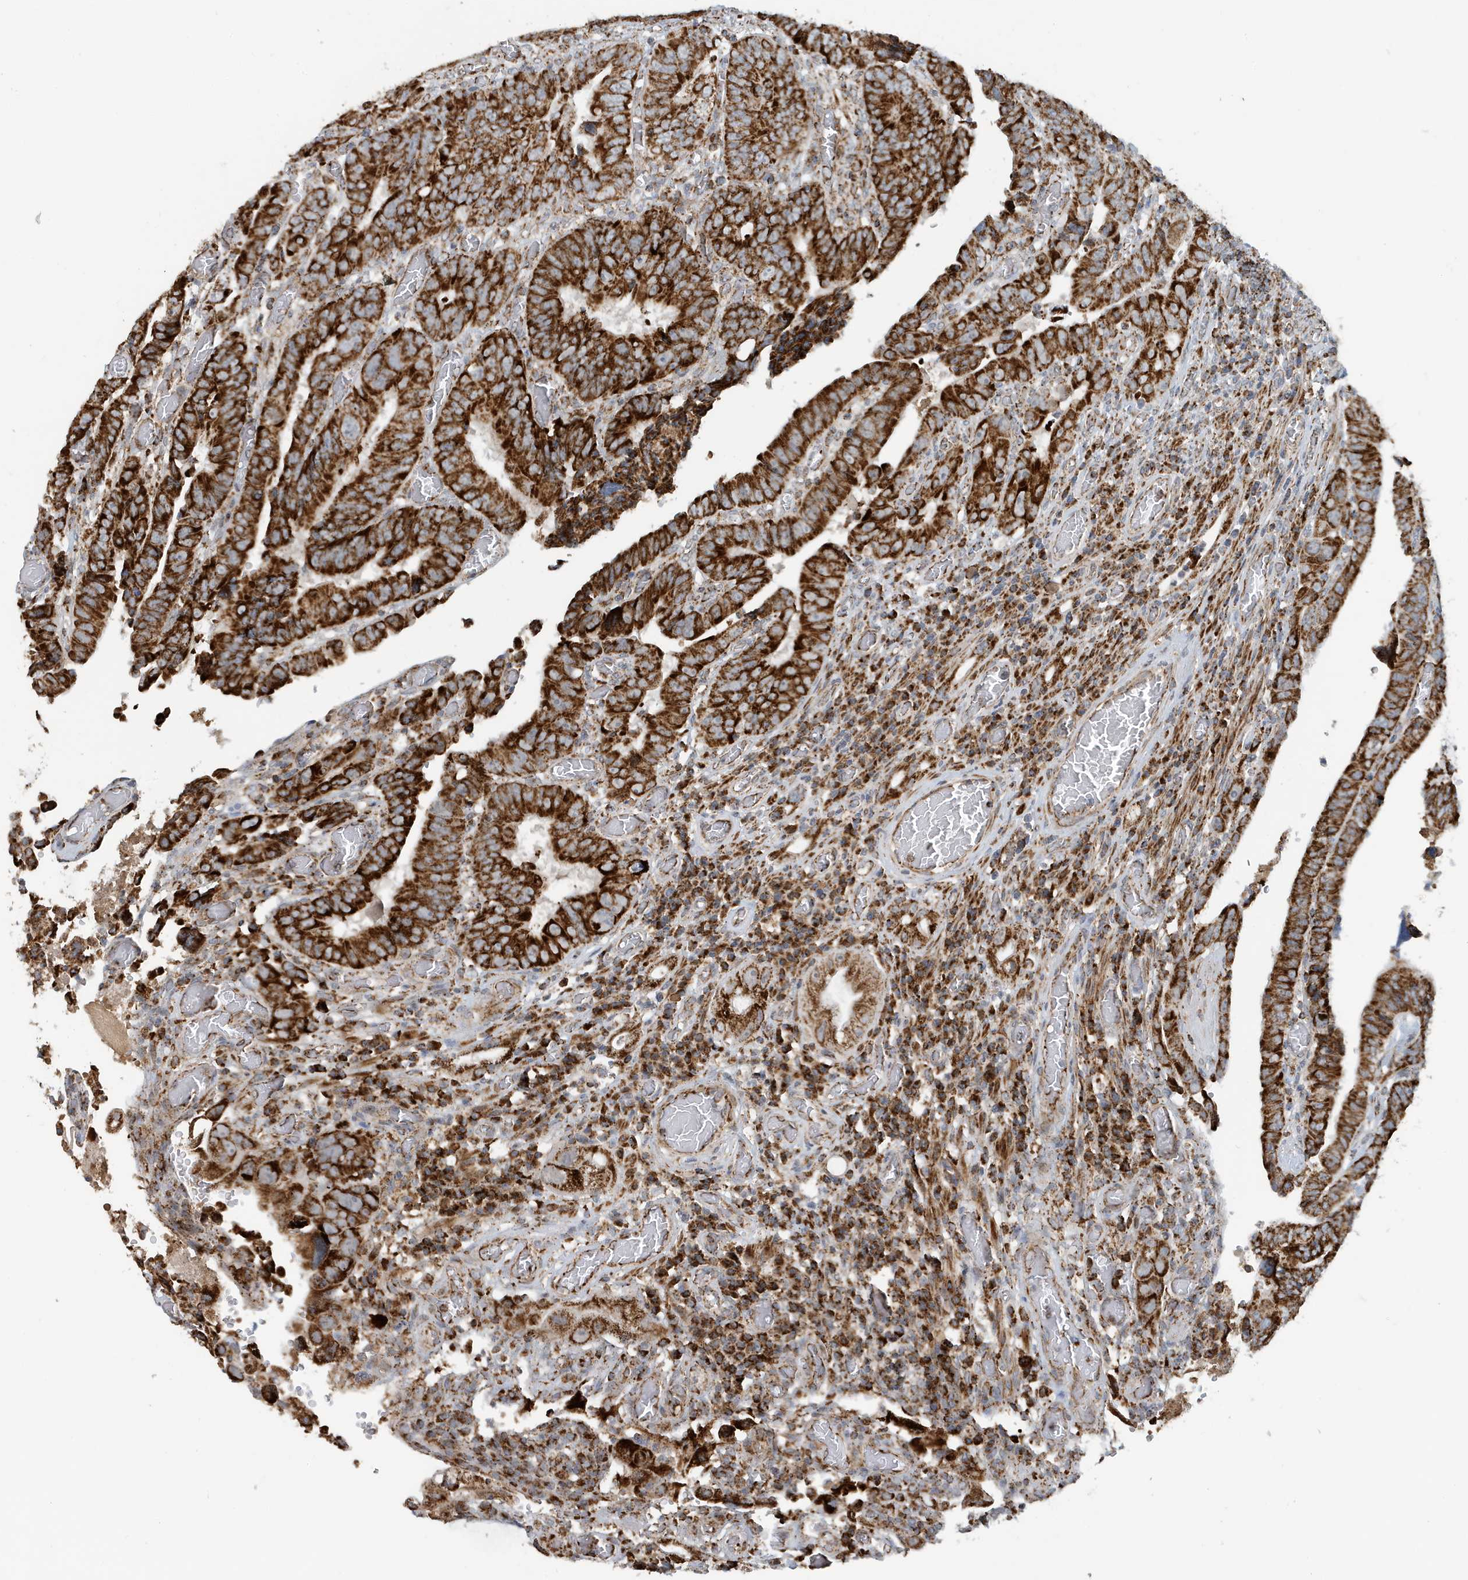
{"staining": {"intensity": "strong", "quantity": ">75%", "location": "cytoplasmic/membranous"}, "tissue": "colorectal cancer", "cell_type": "Tumor cells", "image_type": "cancer", "snomed": [{"axis": "morphology", "description": "Normal tissue, NOS"}, {"axis": "morphology", "description": "Adenocarcinoma, NOS"}, {"axis": "topography", "description": "Rectum"}], "caption": "Colorectal cancer (adenocarcinoma) tissue demonstrates strong cytoplasmic/membranous staining in approximately >75% of tumor cells, visualized by immunohistochemistry. (DAB = brown stain, brightfield microscopy at high magnification).", "gene": "MAN1A1", "patient": {"sex": "female", "age": 65}}